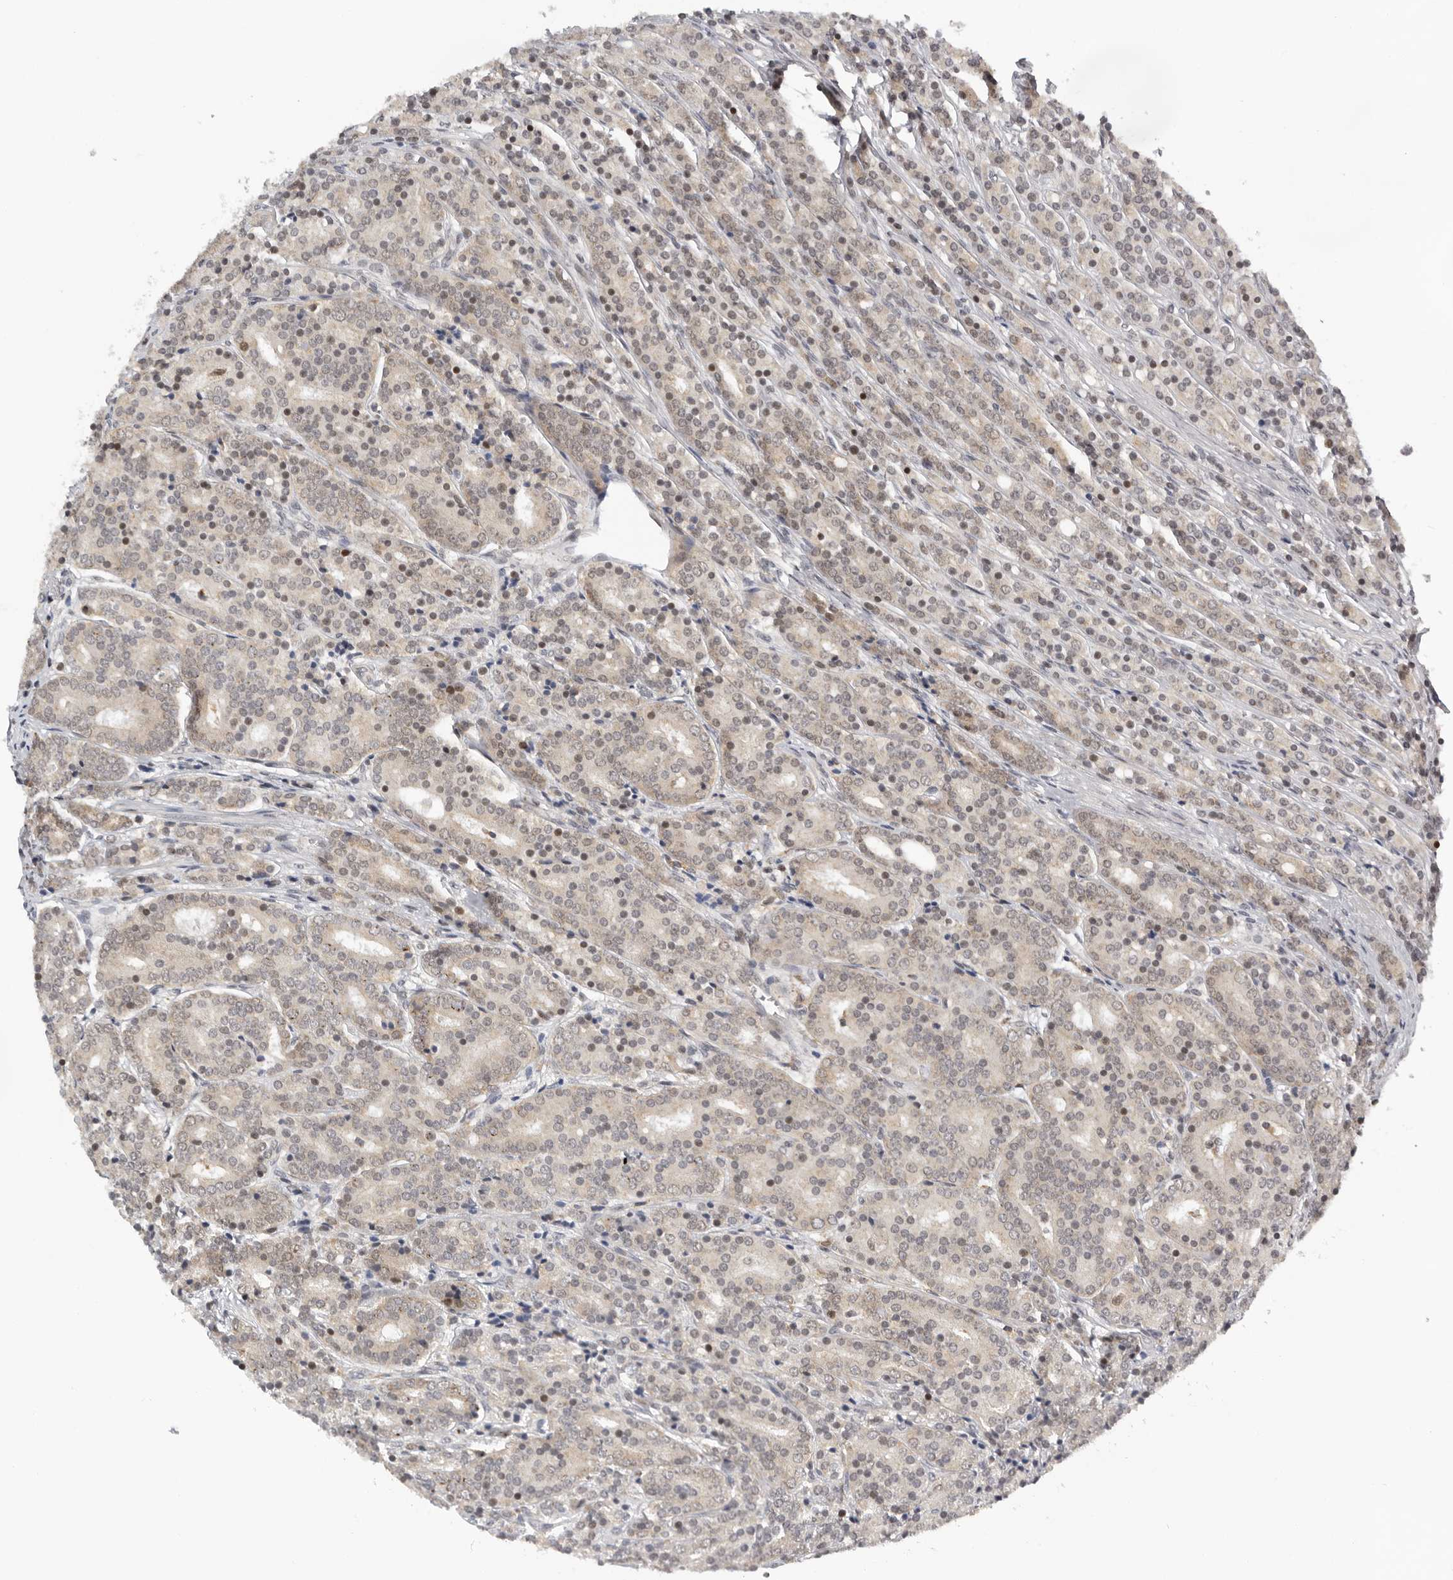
{"staining": {"intensity": "negative", "quantity": "none", "location": "none"}, "tissue": "prostate cancer", "cell_type": "Tumor cells", "image_type": "cancer", "snomed": [{"axis": "morphology", "description": "Adenocarcinoma, High grade"}, {"axis": "topography", "description": "Prostate"}], "caption": "Immunohistochemical staining of prostate cancer reveals no significant expression in tumor cells.", "gene": "KIF2B", "patient": {"sex": "male", "age": 62}}